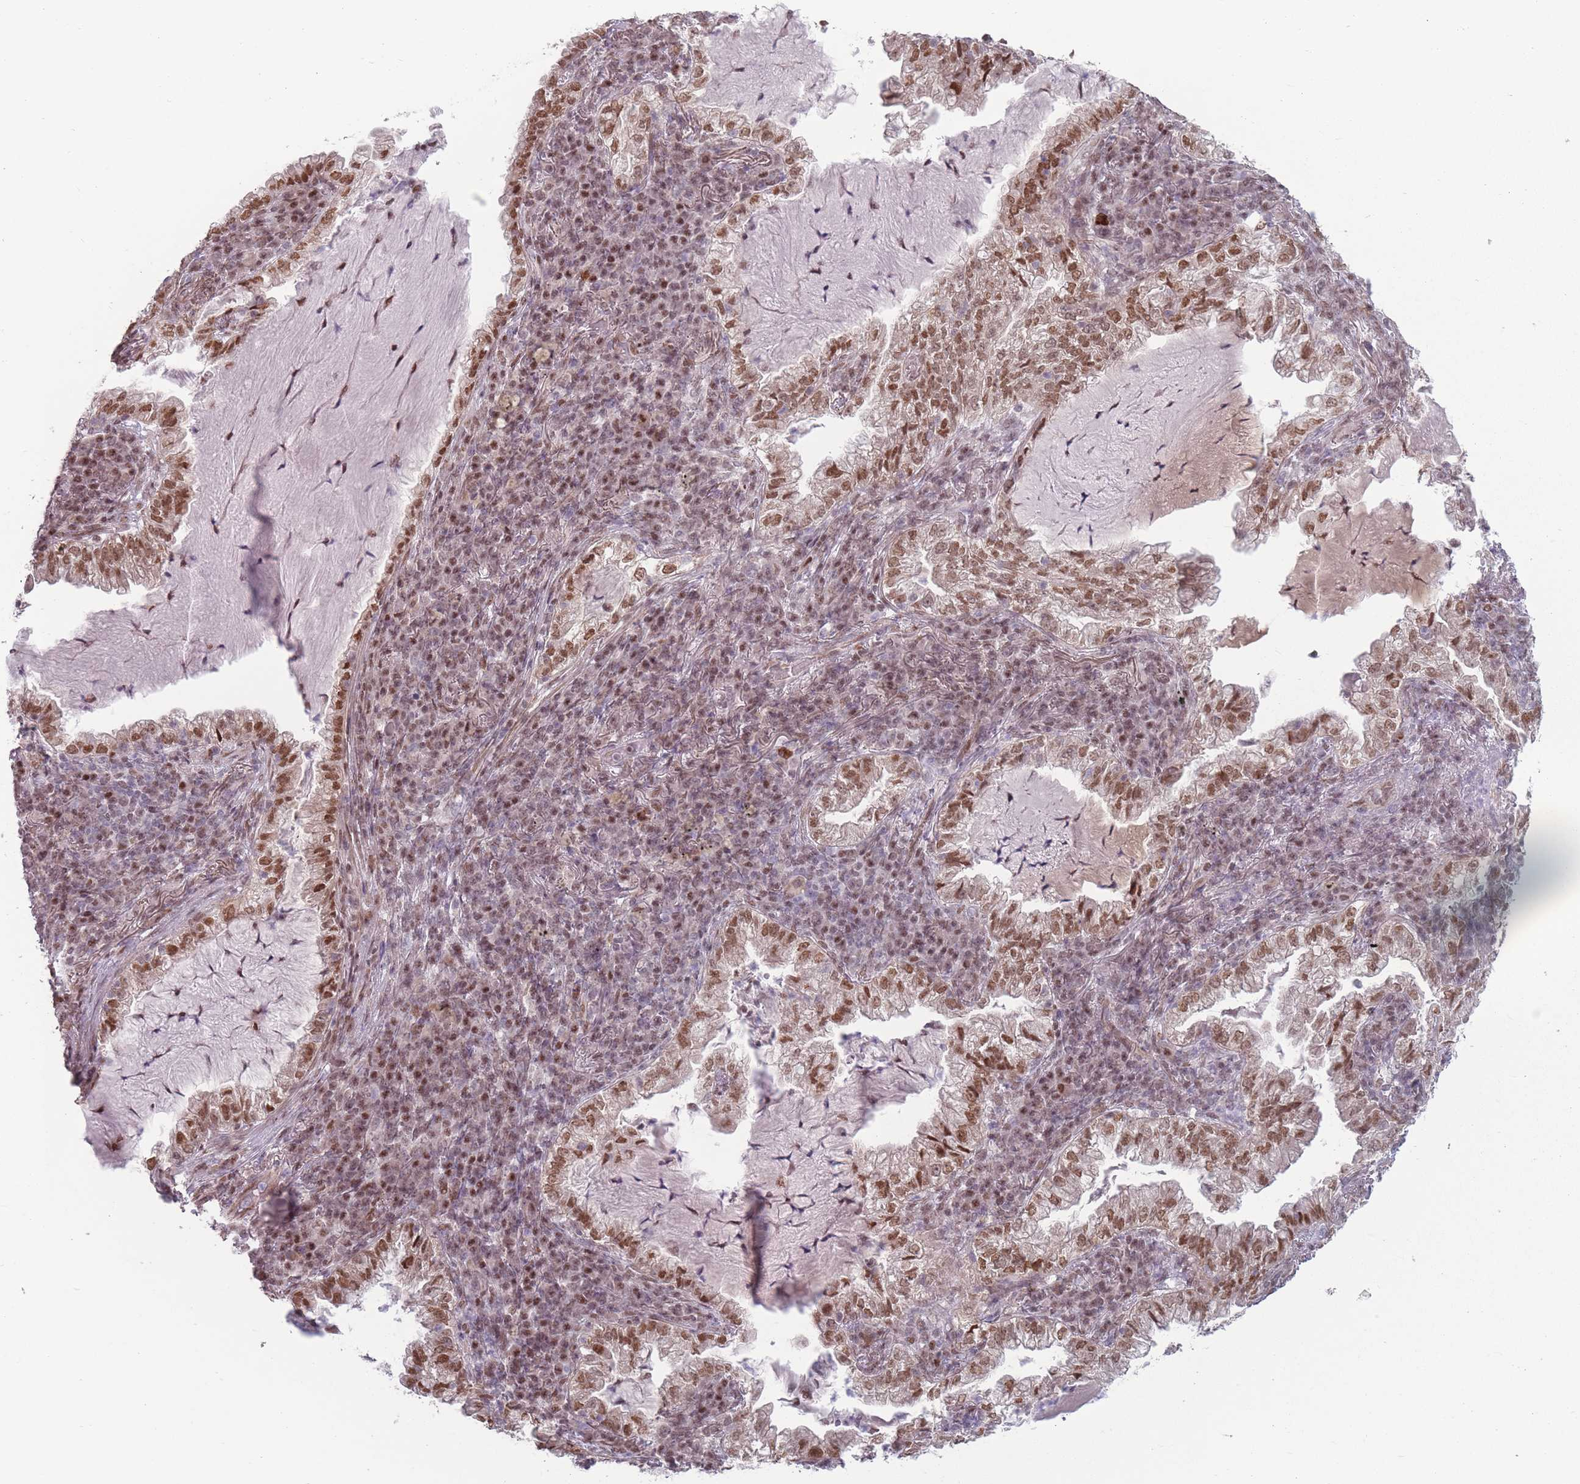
{"staining": {"intensity": "moderate", "quantity": ">75%", "location": "nuclear"}, "tissue": "lung cancer", "cell_type": "Tumor cells", "image_type": "cancer", "snomed": [{"axis": "morphology", "description": "Adenocarcinoma, NOS"}, {"axis": "topography", "description": "Lung"}], "caption": "Human lung adenocarcinoma stained with a brown dye exhibits moderate nuclear positive expression in approximately >75% of tumor cells.", "gene": "SH3BGRL2", "patient": {"sex": "female", "age": 73}}